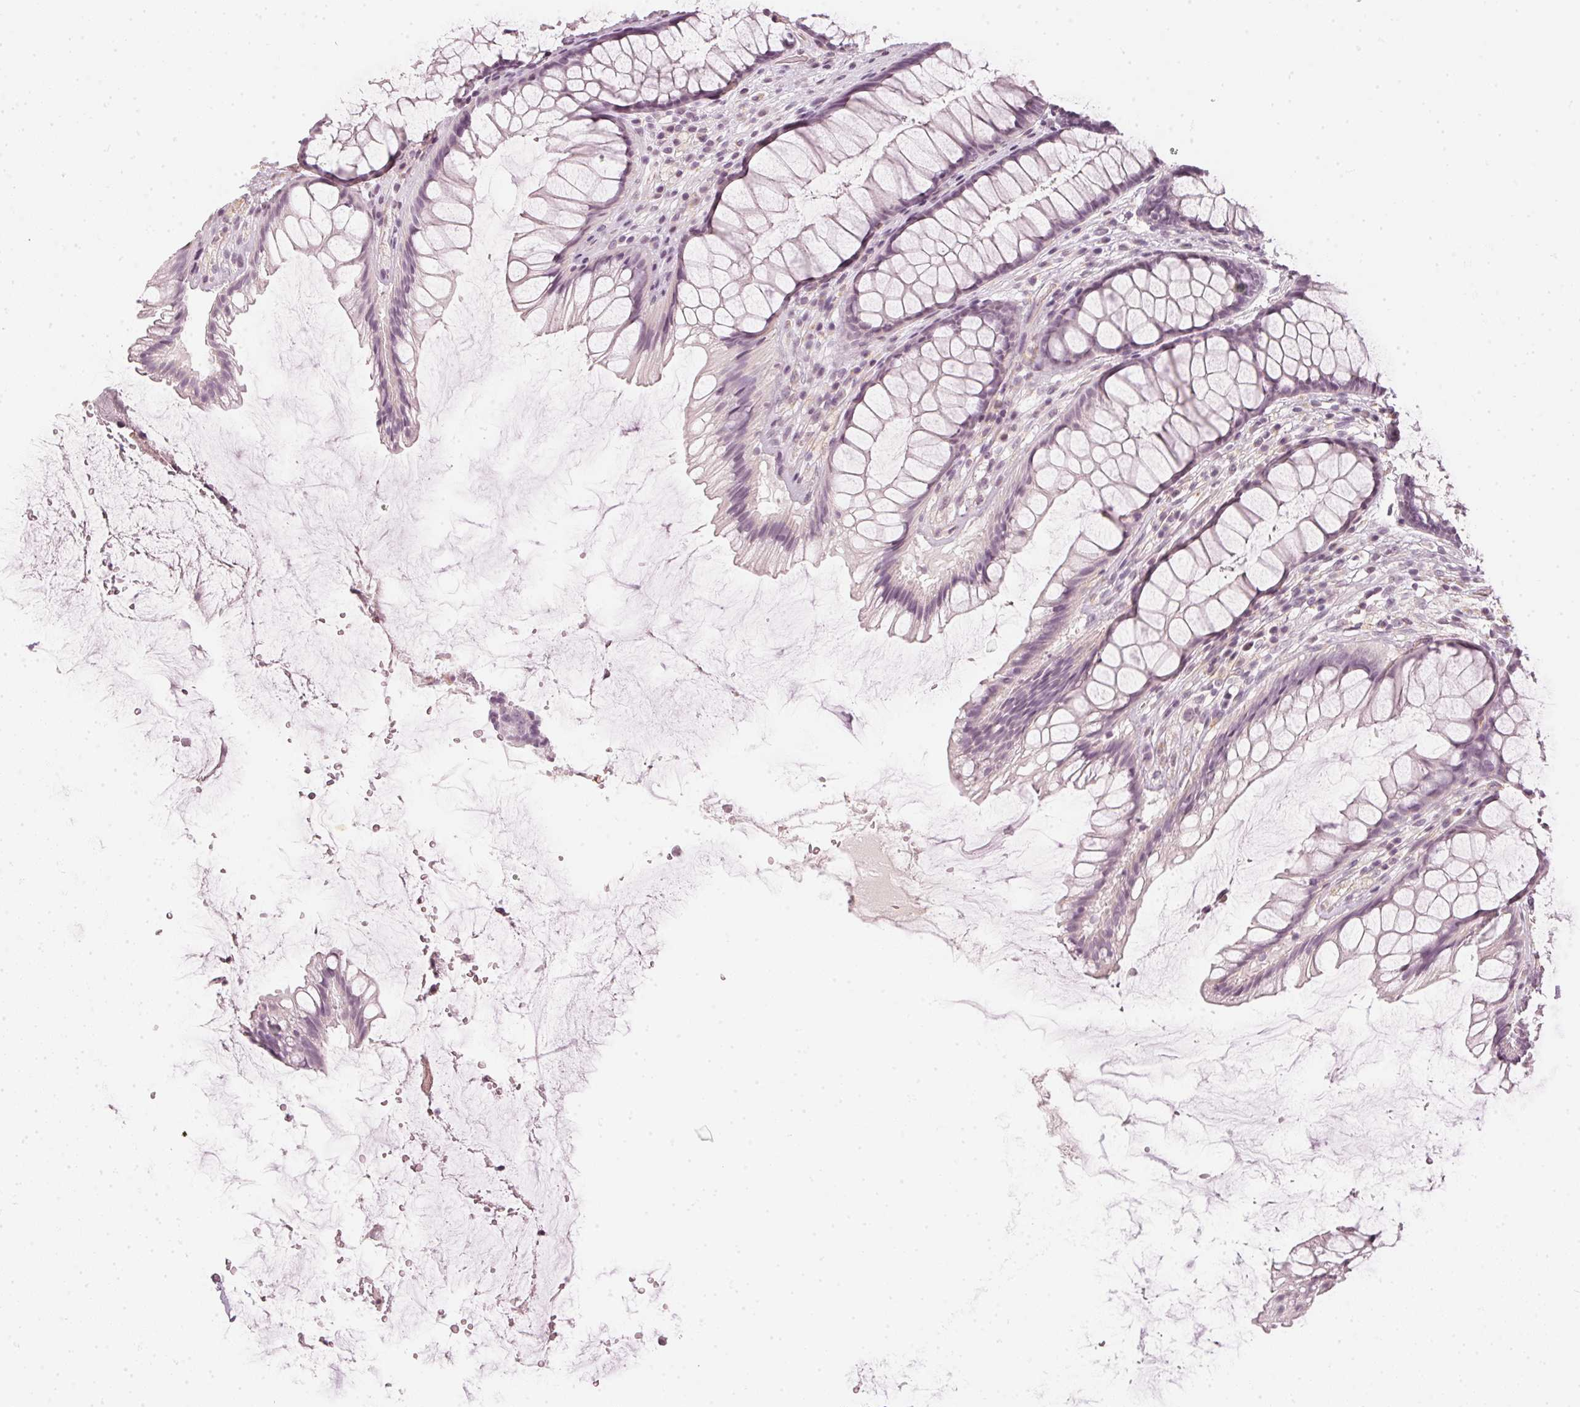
{"staining": {"intensity": "negative", "quantity": "none", "location": "none"}, "tissue": "rectum", "cell_type": "Glandular cells", "image_type": "normal", "snomed": [{"axis": "morphology", "description": "Normal tissue, NOS"}, {"axis": "topography", "description": "Rectum"}], "caption": "Protein analysis of normal rectum demonstrates no significant expression in glandular cells. (DAB immunohistochemistry (IHC) with hematoxylin counter stain).", "gene": "APLP1", "patient": {"sex": "male", "age": 72}}